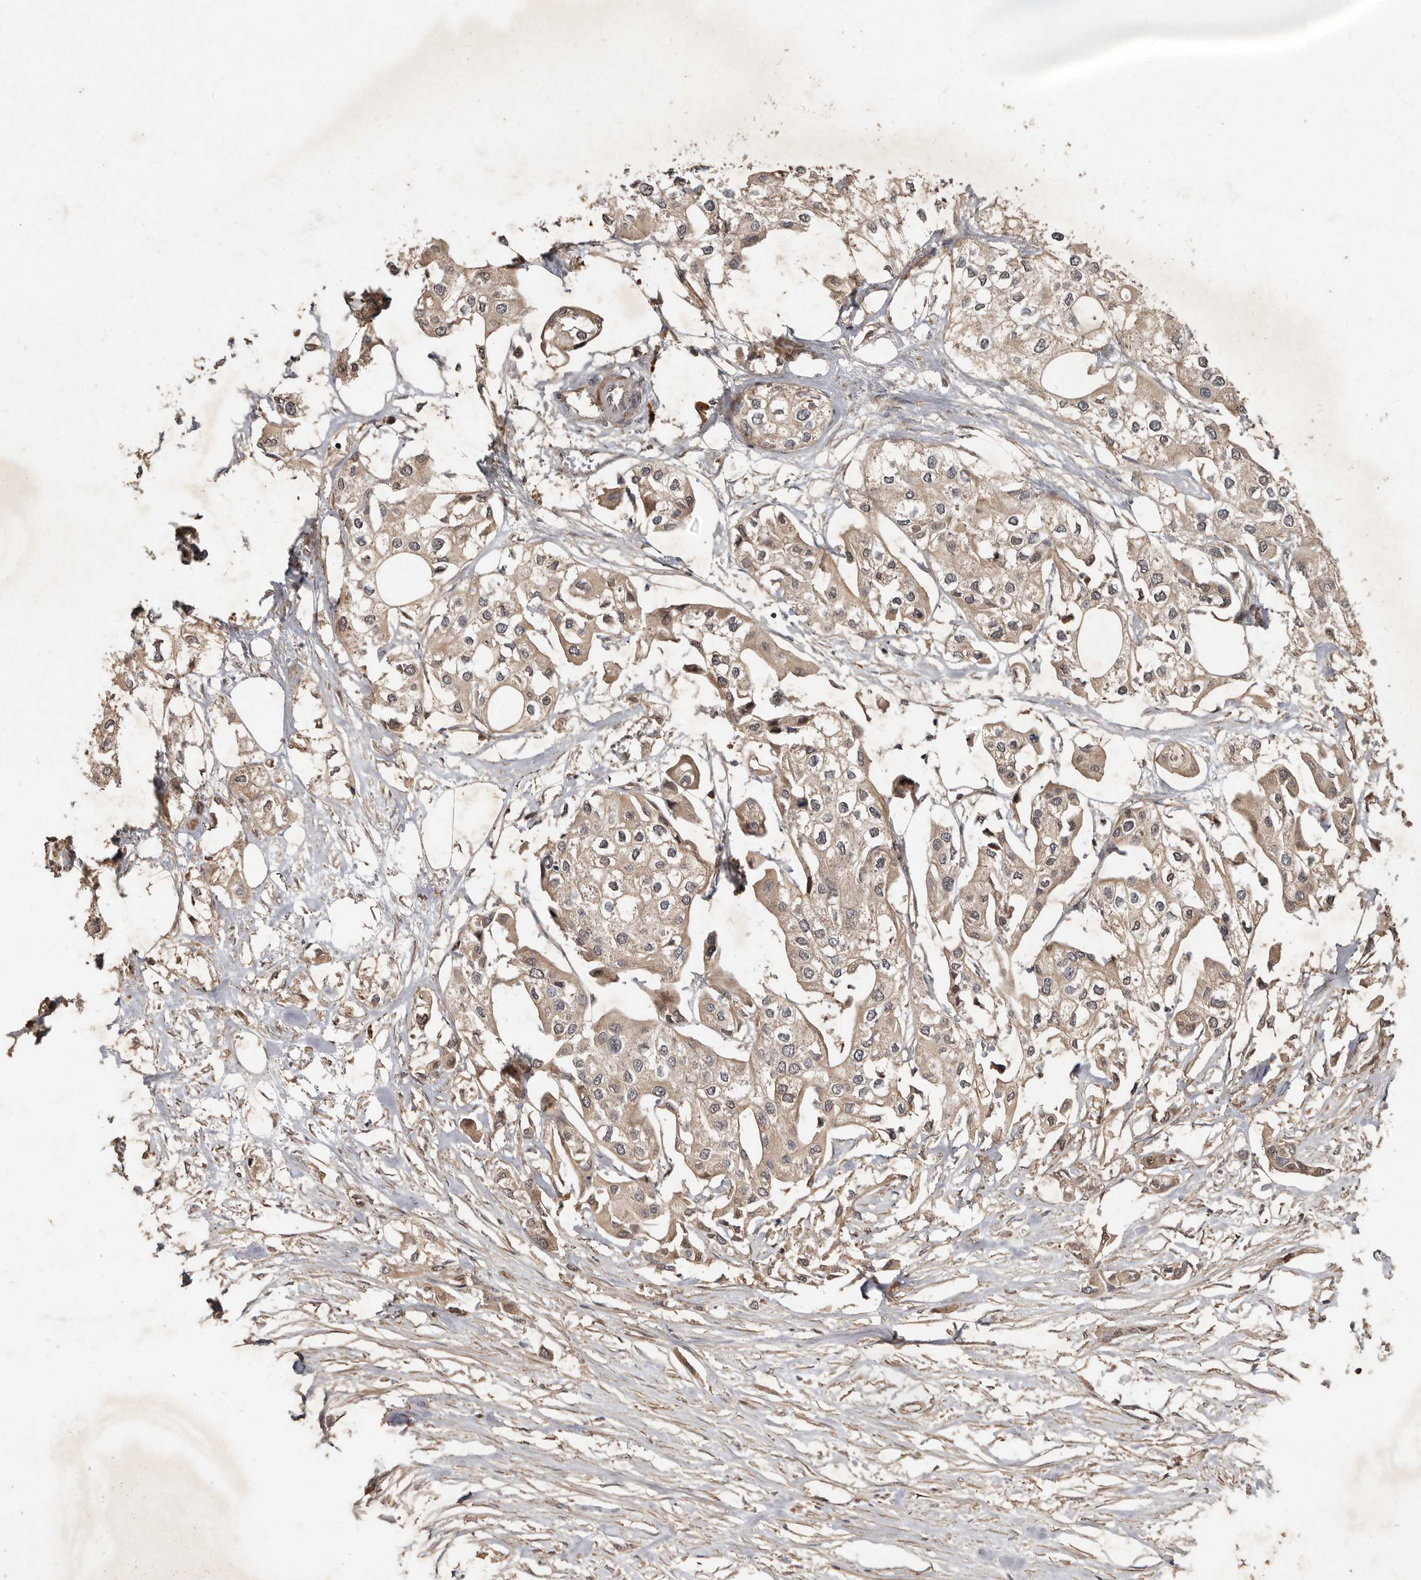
{"staining": {"intensity": "weak", "quantity": ">75%", "location": "cytoplasmic/membranous"}, "tissue": "urothelial cancer", "cell_type": "Tumor cells", "image_type": "cancer", "snomed": [{"axis": "morphology", "description": "Urothelial carcinoma, High grade"}, {"axis": "topography", "description": "Urinary bladder"}], "caption": "Immunohistochemical staining of urothelial cancer demonstrates low levels of weak cytoplasmic/membranous protein expression in about >75% of tumor cells. (DAB (3,3'-diaminobenzidine) = brown stain, brightfield microscopy at high magnification).", "gene": "KIF26B", "patient": {"sex": "male", "age": 64}}